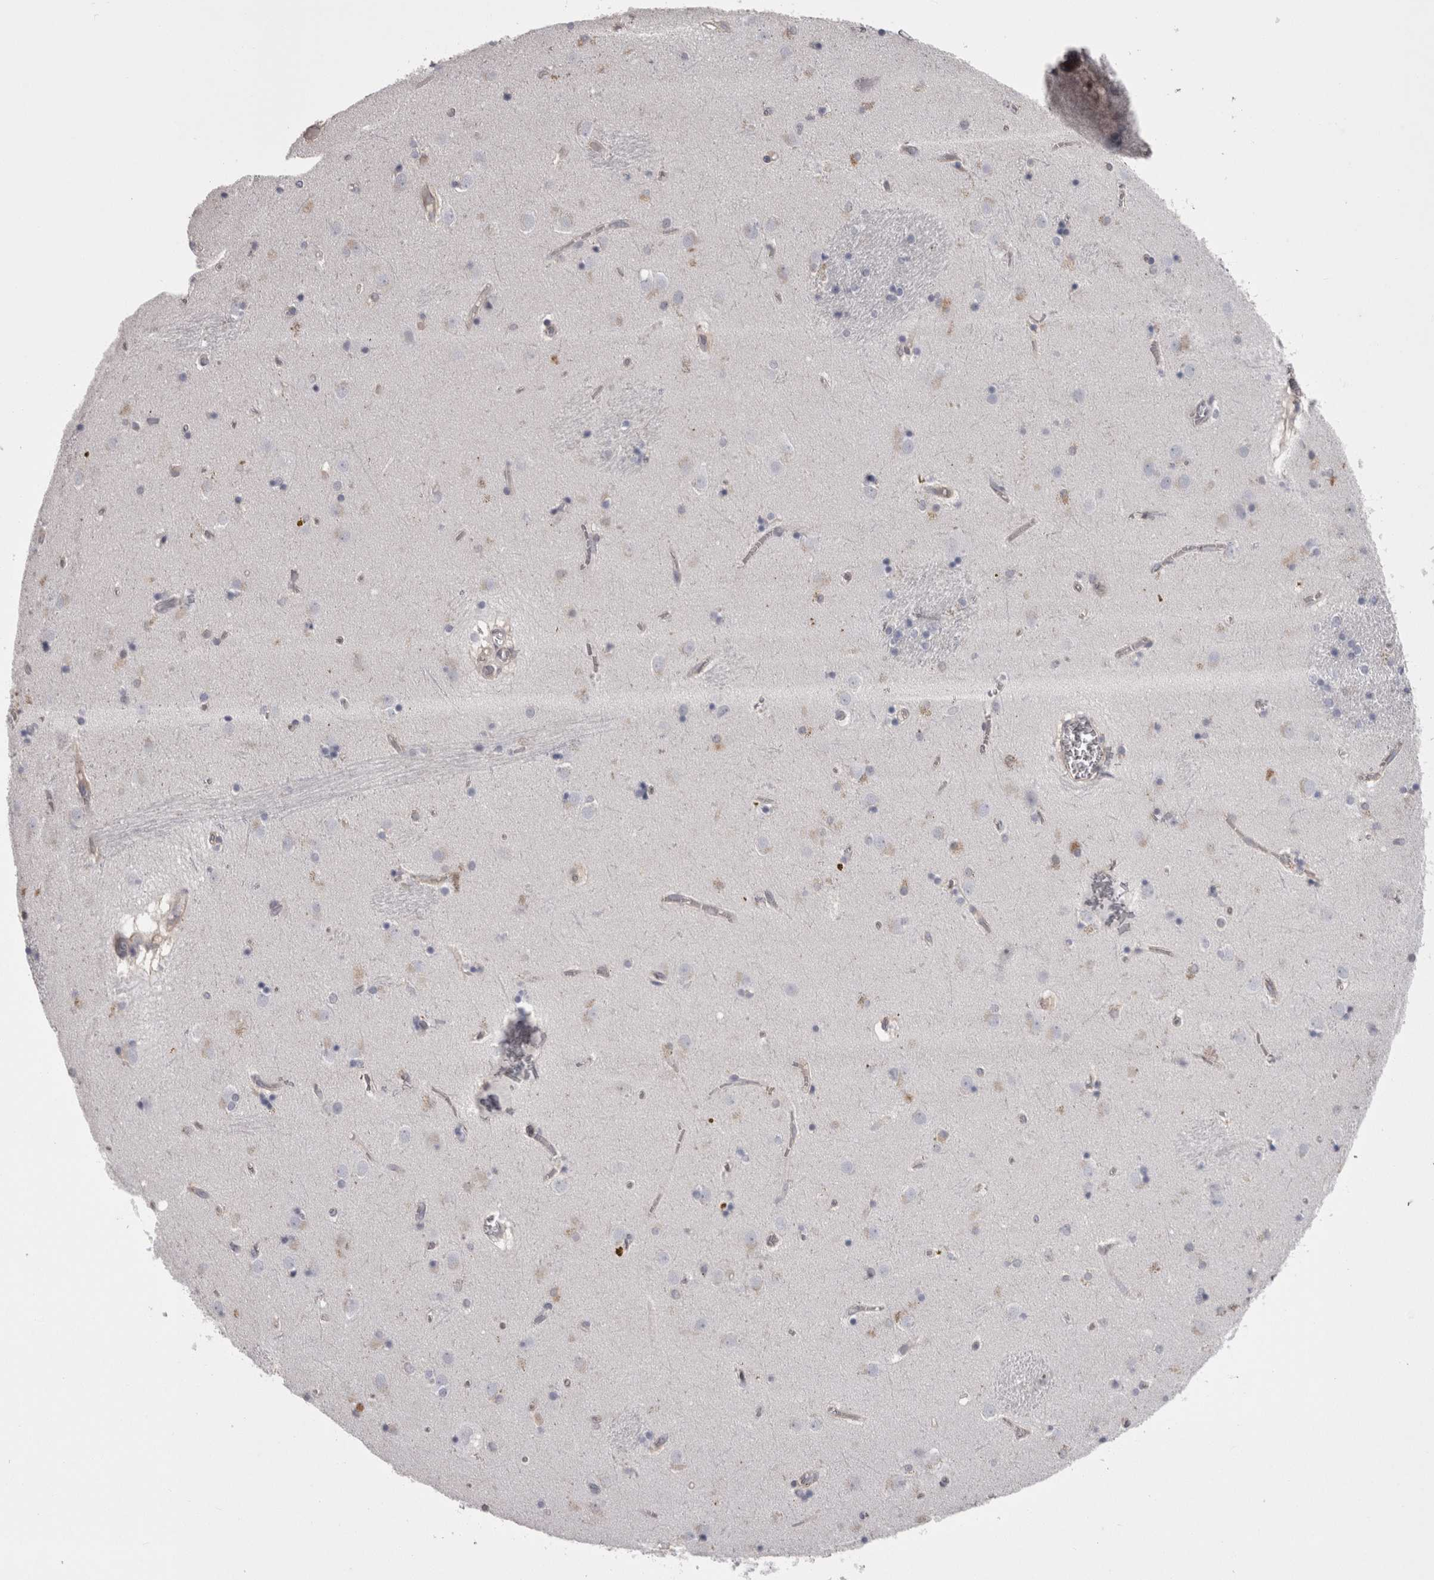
{"staining": {"intensity": "negative", "quantity": "none", "location": "none"}, "tissue": "caudate", "cell_type": "Glial cells", "image_type": "normal", "snomed": [{"axis": "morphology", "description": "Normal tissue, NOS"}, {"axis": "topography", "description": "Lateral ventricle wall"}], "caption": "Immunohistochemistry (IHC) photomicrograph of normal human caudate stained for a protein (brown), which exhibits no positivity in glial cells. Brightfield microscopy of IHC stained with DAB (3,3'-diaminobenzidine) (brown) and hematoxylin (blue), captured at high magnification.", "gene": "LYZL6", "patient": {"sex": "male", "age": 70}}